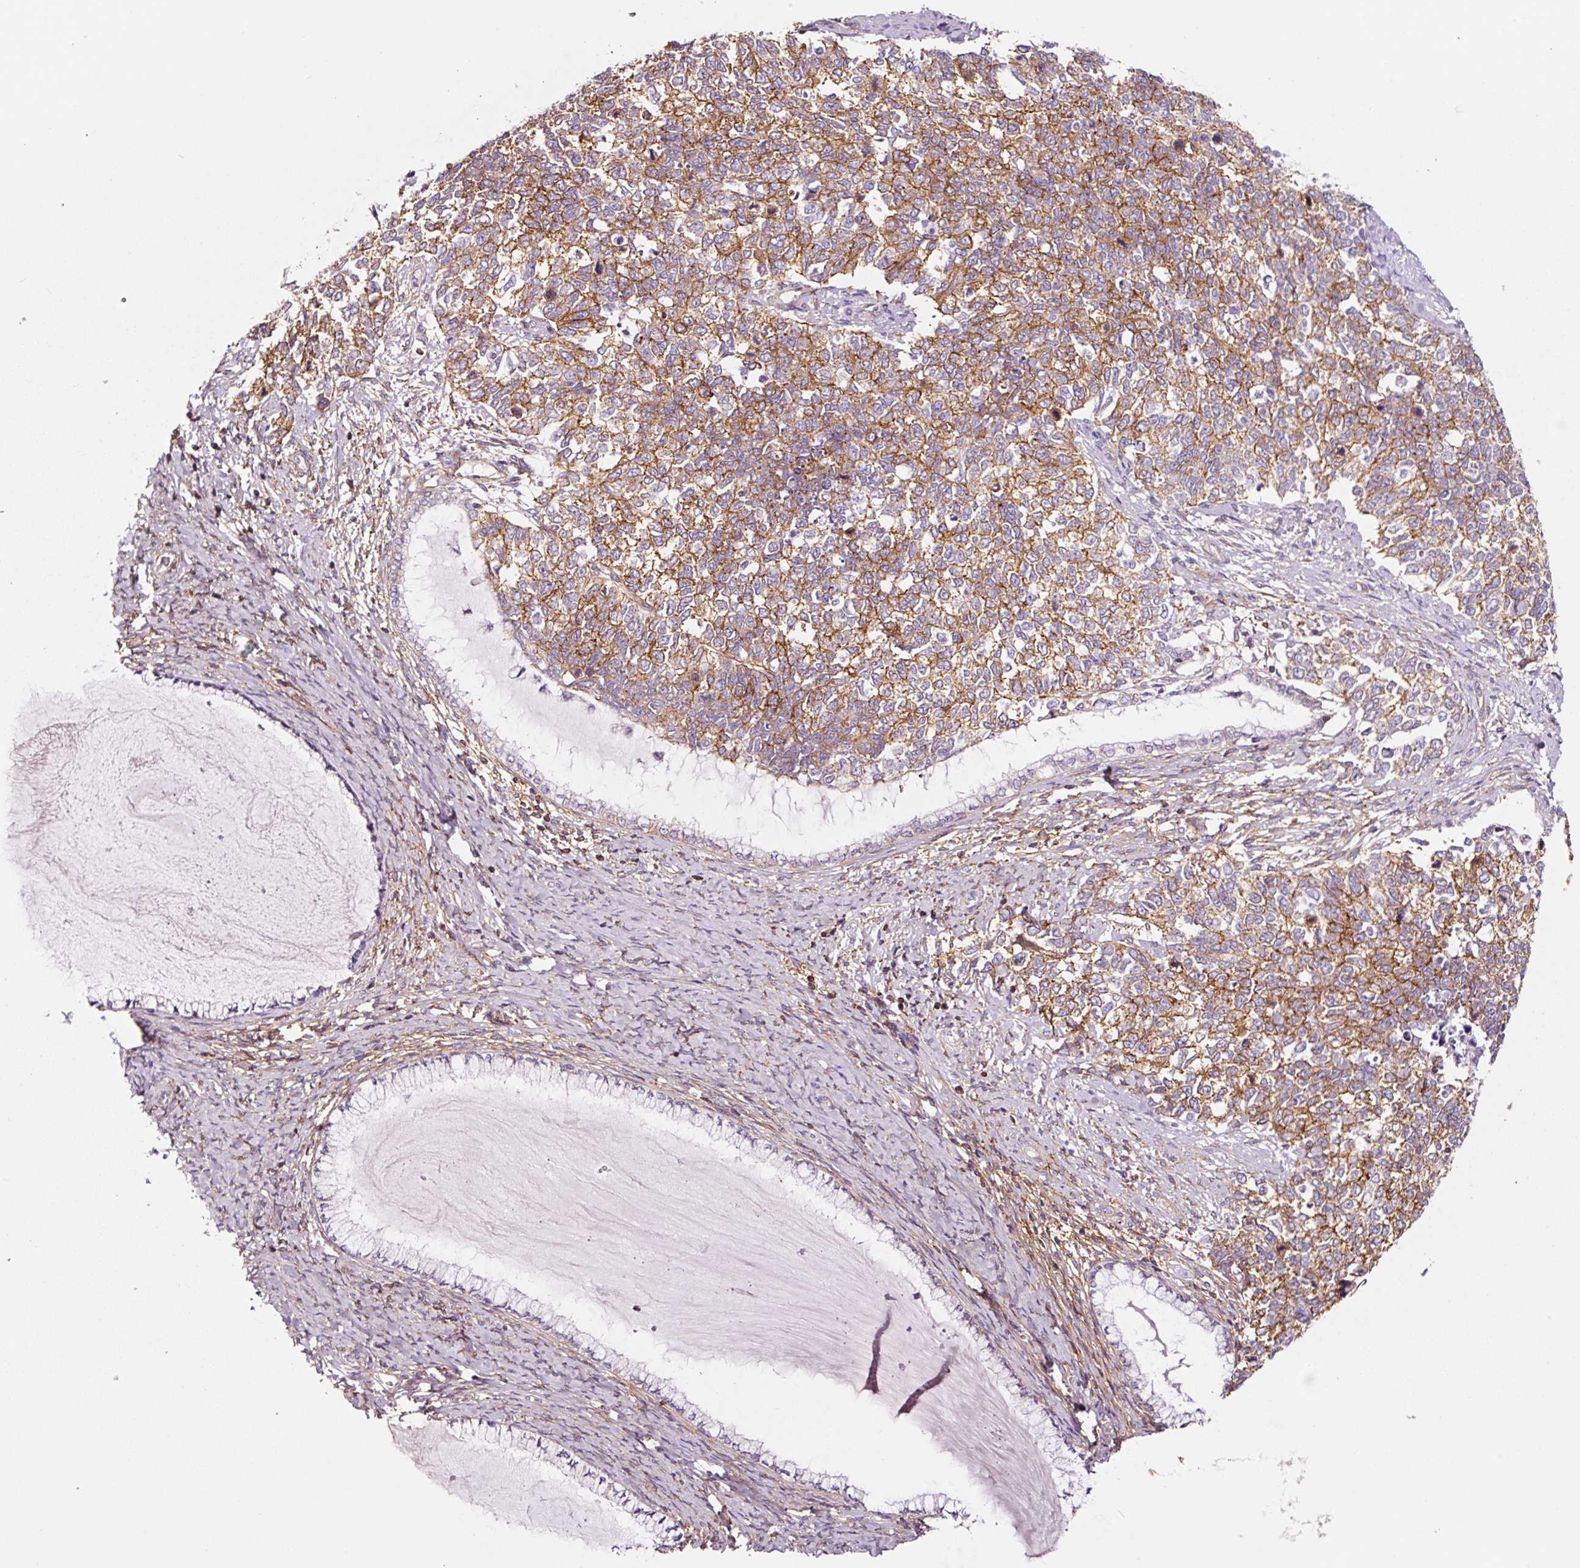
{"staining": {"intensity": "moderate", "quantity": ">75%", "location": "cytoplasmic/membranous"}, "tissue": "cervical cancer", "cell_type": "Tumor cells", "image_type": "cancer", "snomed": [{"axis": "morphology", "description": "Squamous cell carcinoma, NOS"}, {"axis": "topography", "description": "Cervix"}], "caption": "High-magnification brightfield microscopy of squamous cell carcinoma (cervical) stained with DAB (brown) and counterstained with hematoxylin (blue). tumor cells exhibit moderate cytoplasmic/membranous expression is seen in approximately>75% of cells.", "gene": "ADD3", "patient": {"sex": "female", "age": 63}}